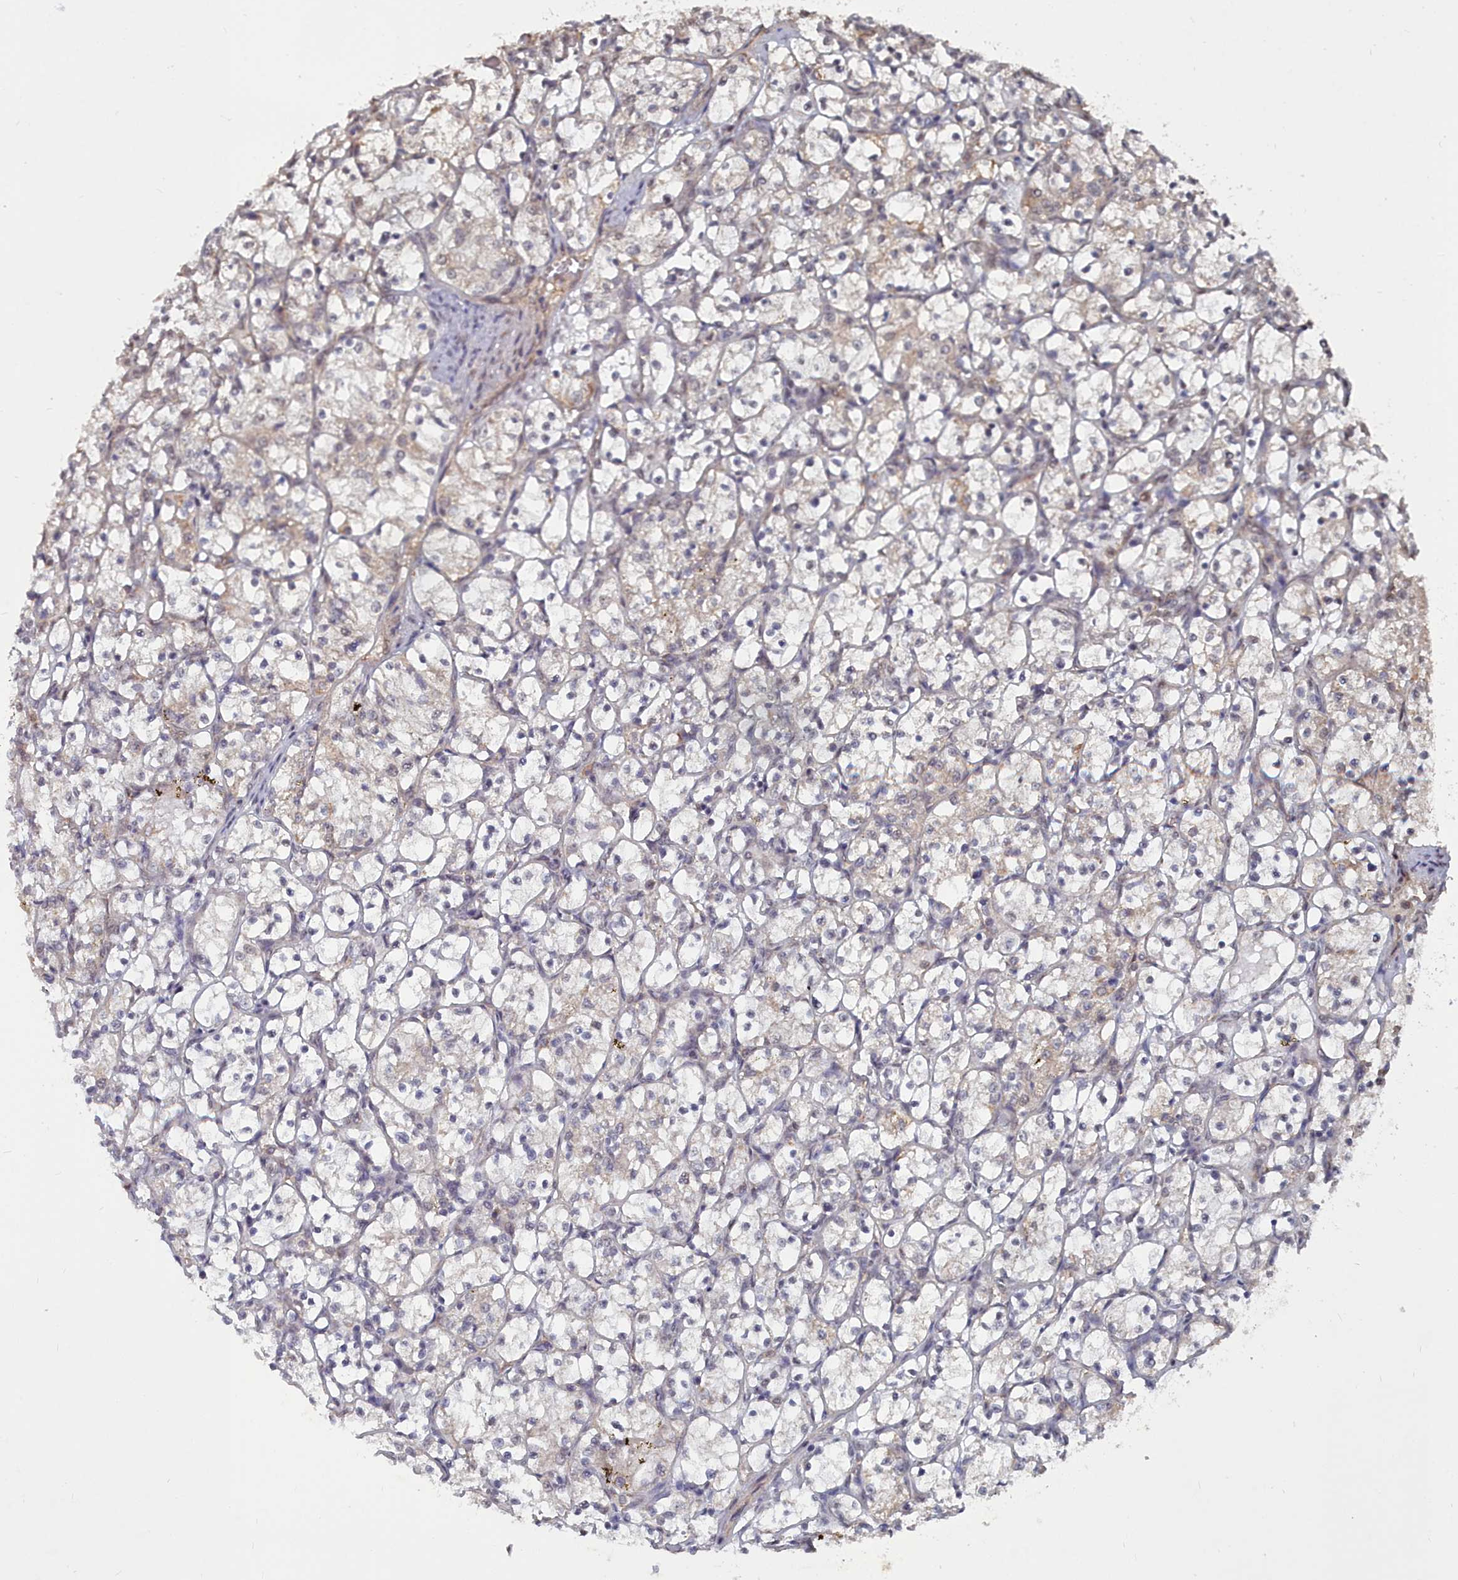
{"staining": {"intensity": "weak", "quantity": "<25%", "location": "cytoplasmic/membranous"}, "tissue": "renal cancer", "cell_type": "Tumor cells", "image_type": "cancer", "snomed": [{"axis": "morphology", "description": "Adenocarcinoma, NOS"}, {"axis": "topography", "description": "Kidney"}], "caption": "Tumor cells show no significant positivity in renal cancer (adenocarcinoma).", "gene": "CCNP", "patient": {"sex": "female", "age": 69}}